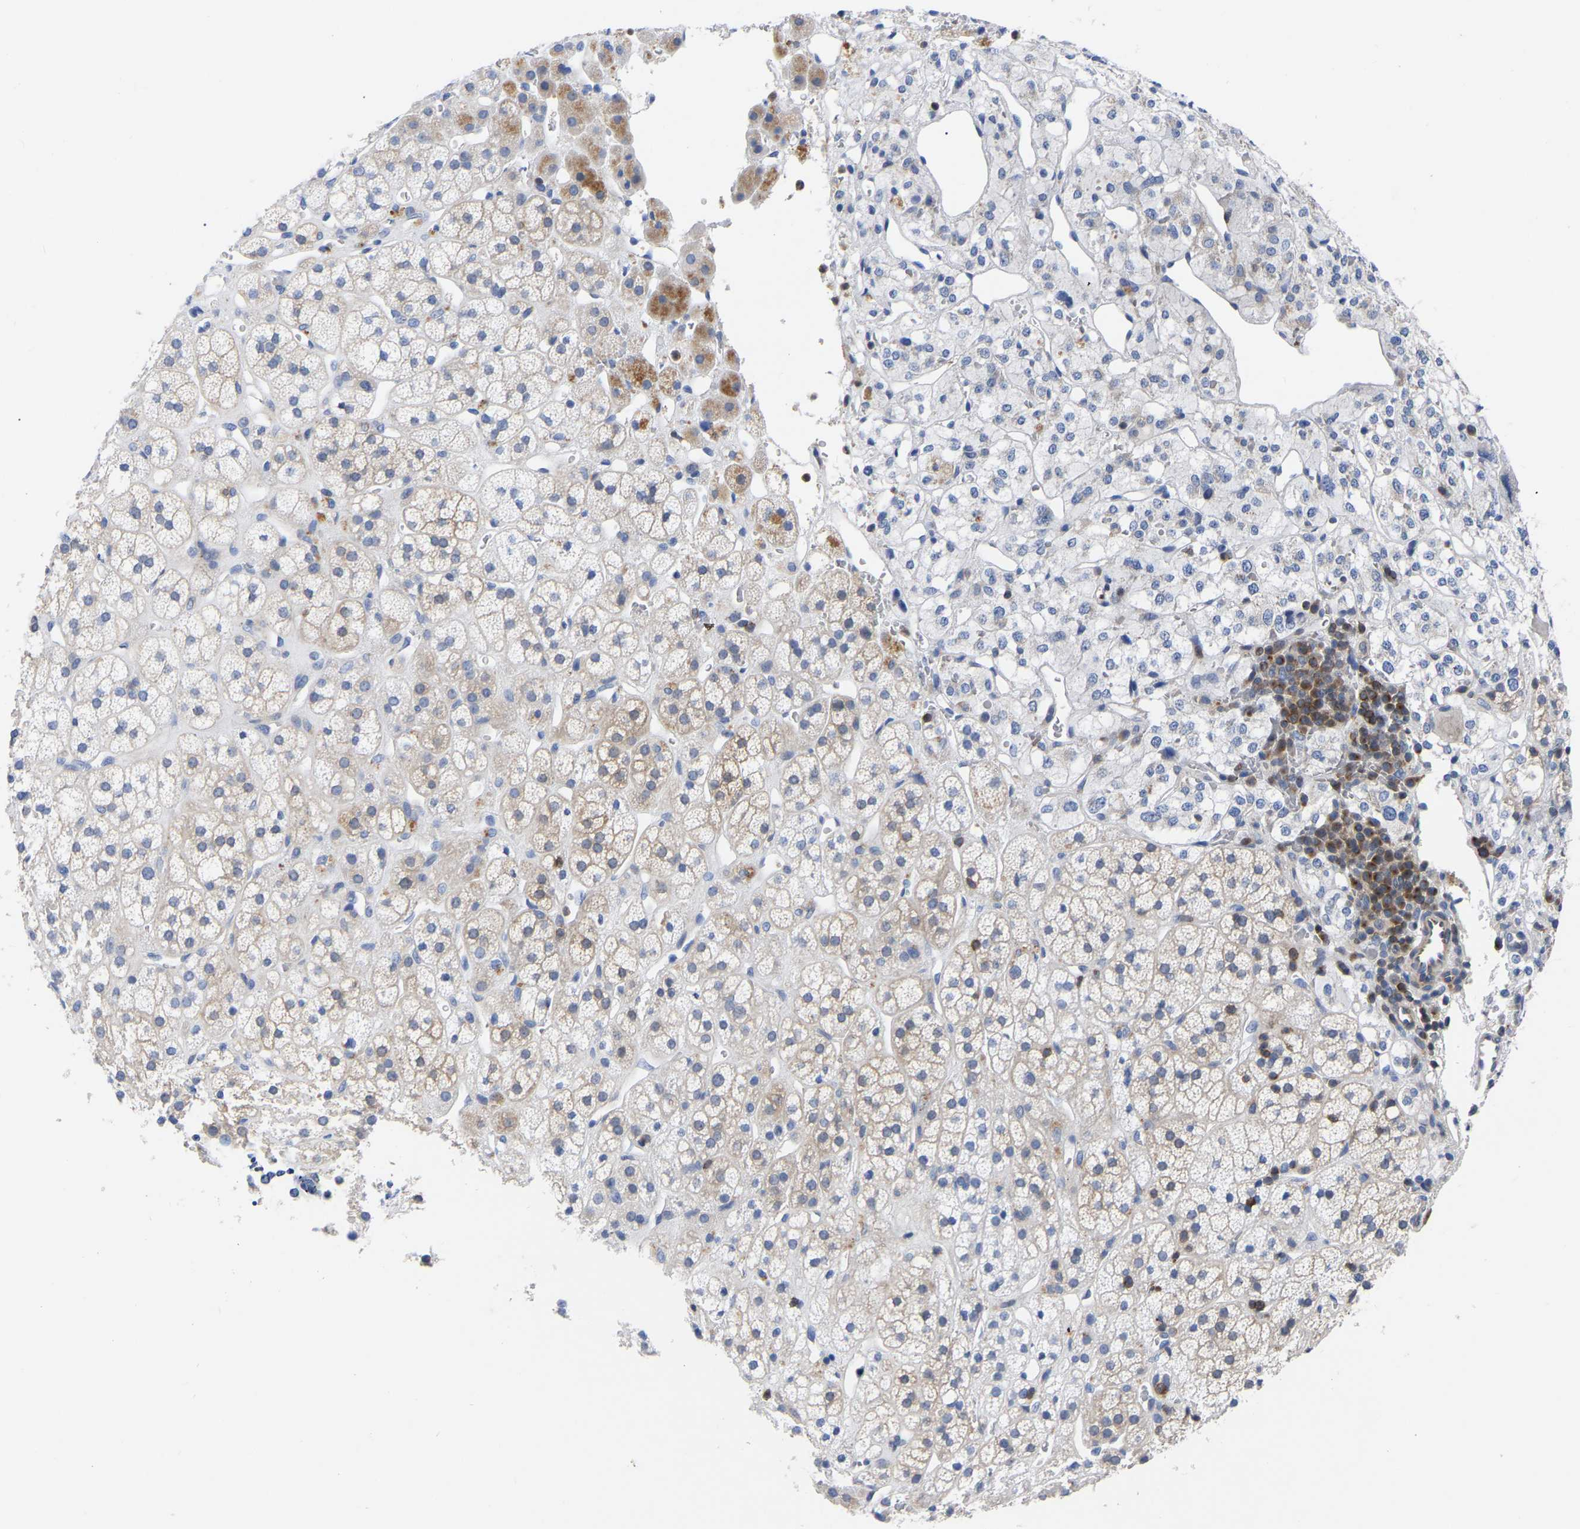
{"staining": {"intensity": "moderate", "quantity": "<25%", "location": "cytoplasmic/membranous"}, "tissue": "adrenal gland", "cell_type": "Glandular cells", "image_type": "normal", "snomed": [{"axis": "morphology", "description": "Normal tissue, NOS"}, {"axis": "topography", "description": "Adrenal gland"}], "caption": "This micrograph displays IHC staining of benign human adrenal gland, with low moderate cytoplasmic/membranous positivity in approximately <25% of glandular cells.", "gene": "PTPN7", "patient": {"sex": "male", "age": 56}}